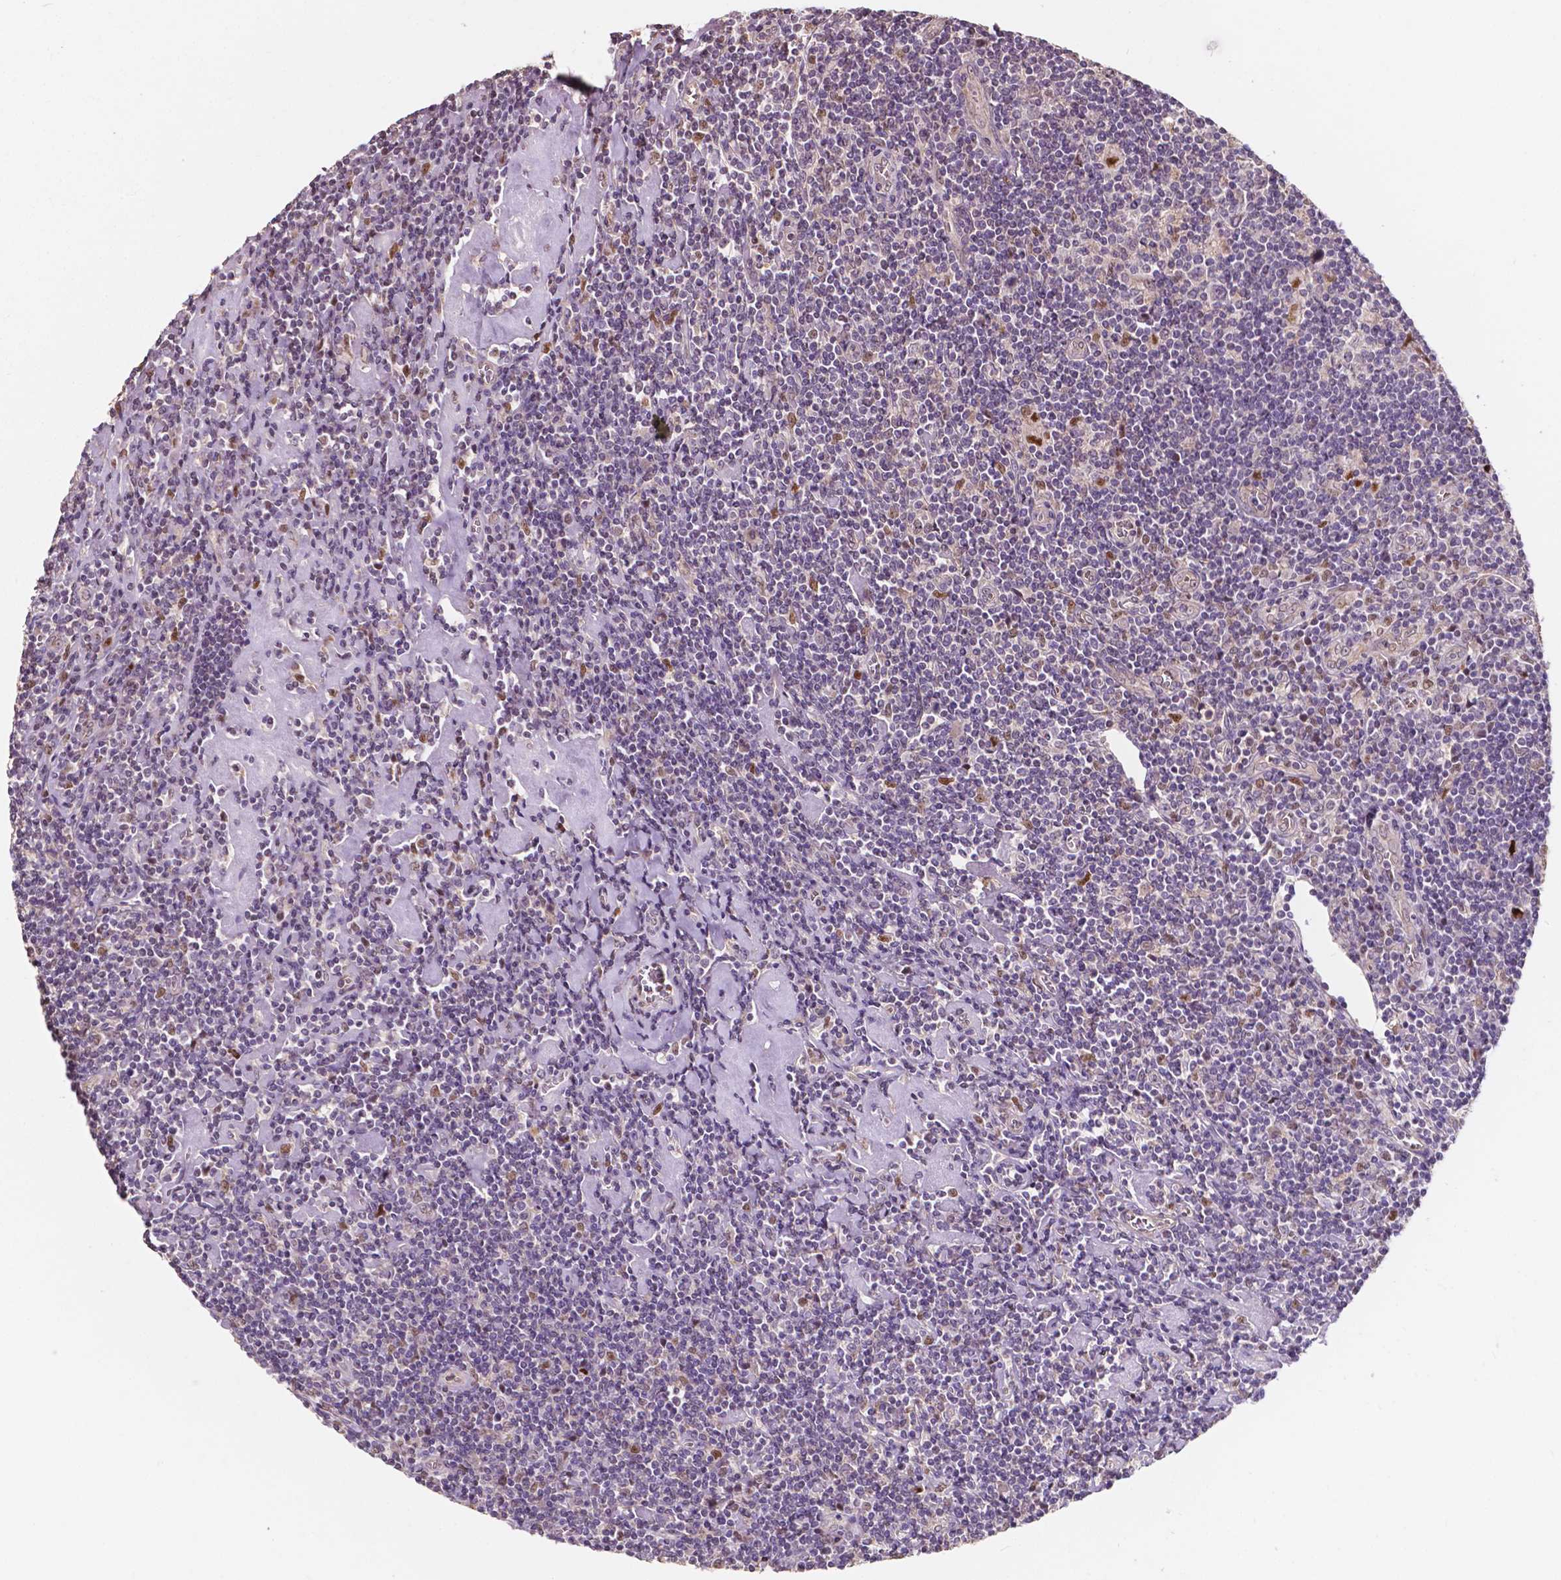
{"staining": {"intensity": "moderate", "quantity": "<25%", "location": "nuclear"}, "tissue": "lymphoma", "cell_type": "Tumor cells", "image_type": "cancer", "snomed": [{"axis": "morphology", "description": "Hodgkin's disease, NOS"}, {"axis": "topography", "description": "Lymph node"}], "caption": "Hodgkin's disease stained for a protein shows moderate nuclear positivity in tumor cells.", "gene": "DUSP16", "patient": {"sex": "male", "age": 40}}